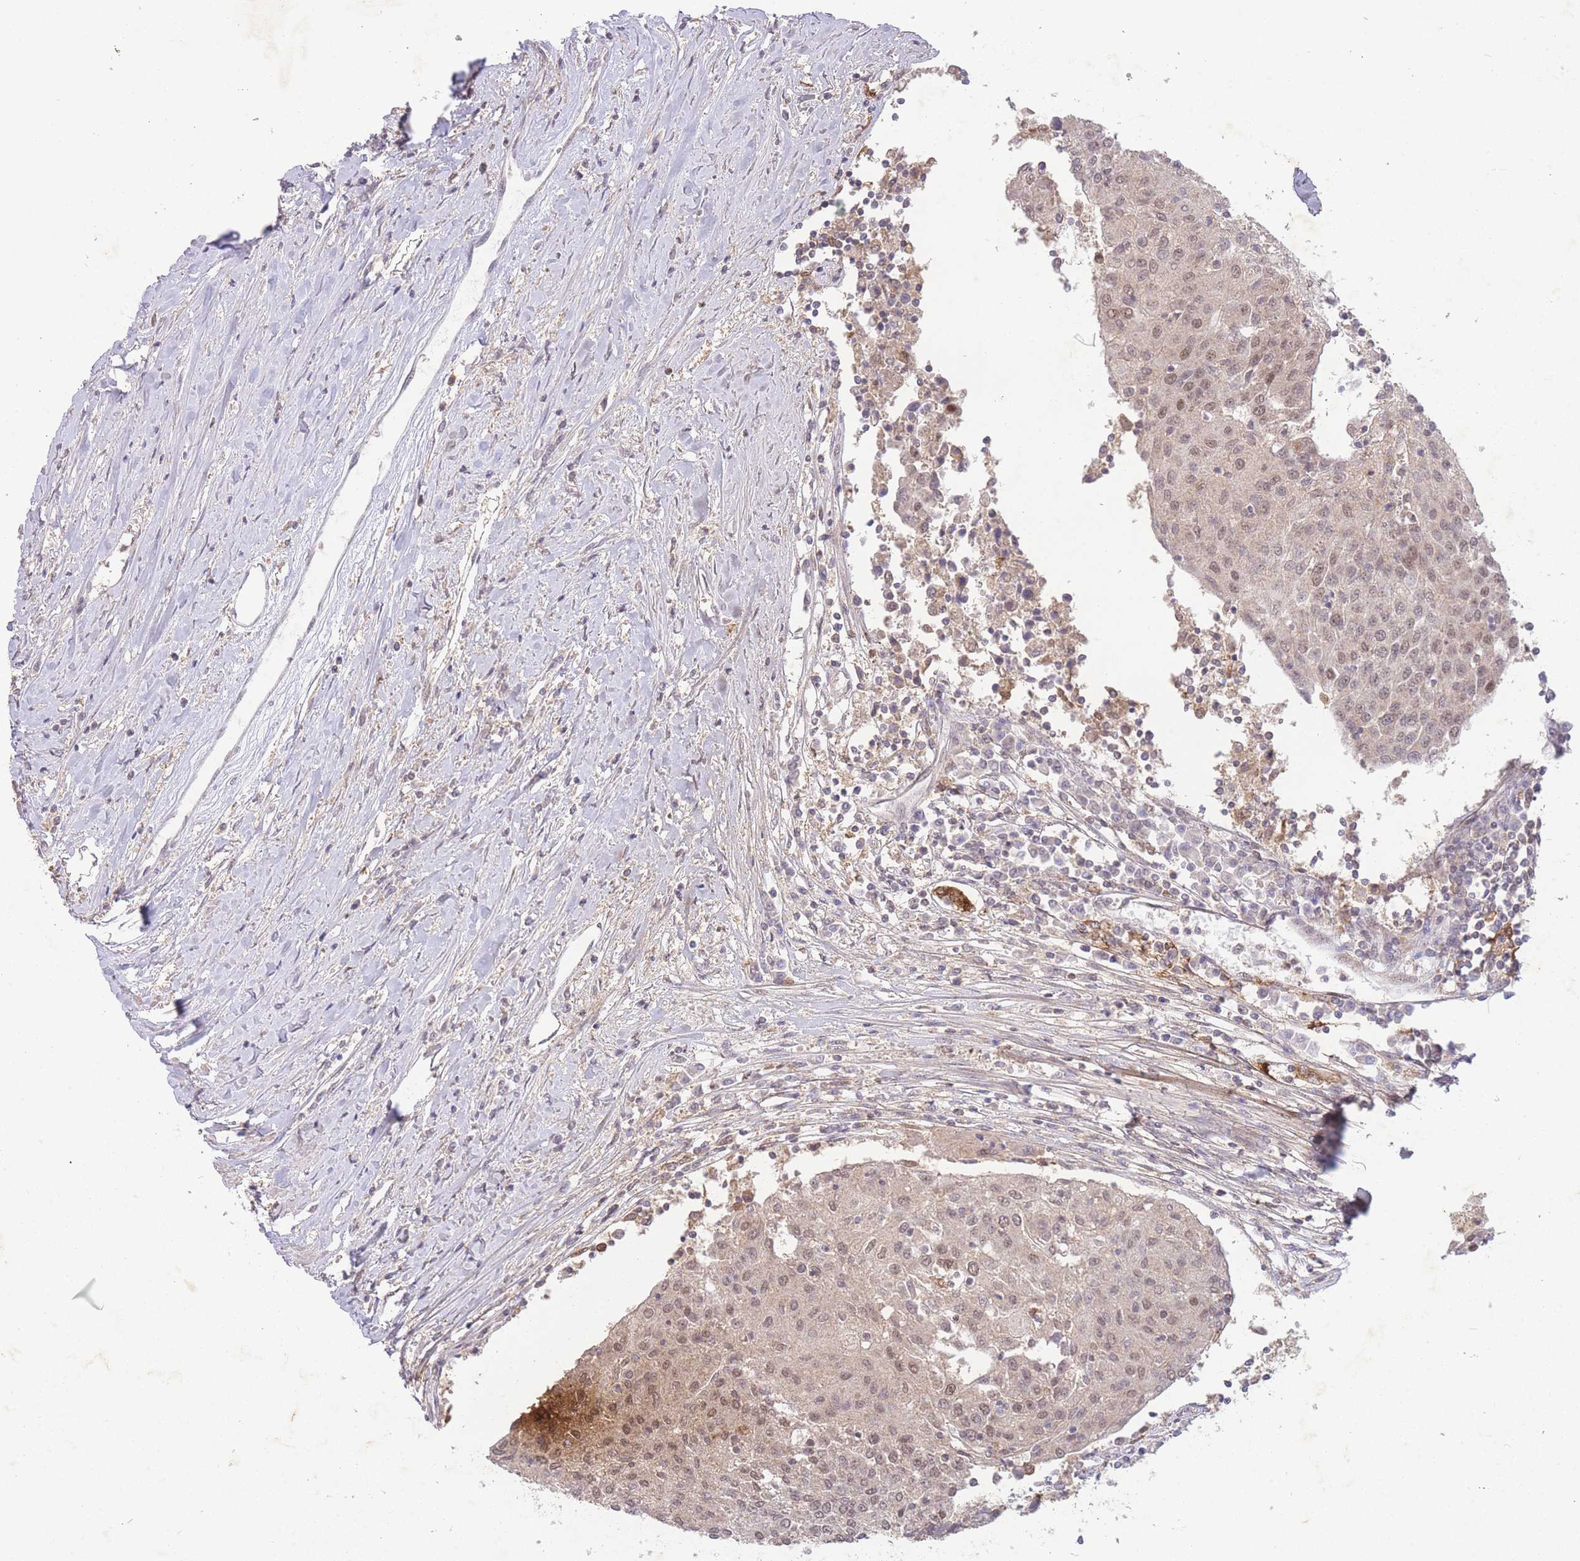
{"staining": {"intensity": "weak", "quantity": ">75%", "location": "nuclear"}, "tissue": "urothelial cancer", "cell_type": "Tumor cells", "image_type": "cancer", "snomed": [{"axis": "morphology", "description": "Urothelial carcinoma, High grade"}, {"axis": "topography", "description": "Urinary bladder"}], "caption": "Tumor cells show low levels of weak nuclear staining in about >75% of cells in urothelial carcinoma (high-grade).", "gene": "RNF144B", "patient": {"sex": "female", "age": 85}}